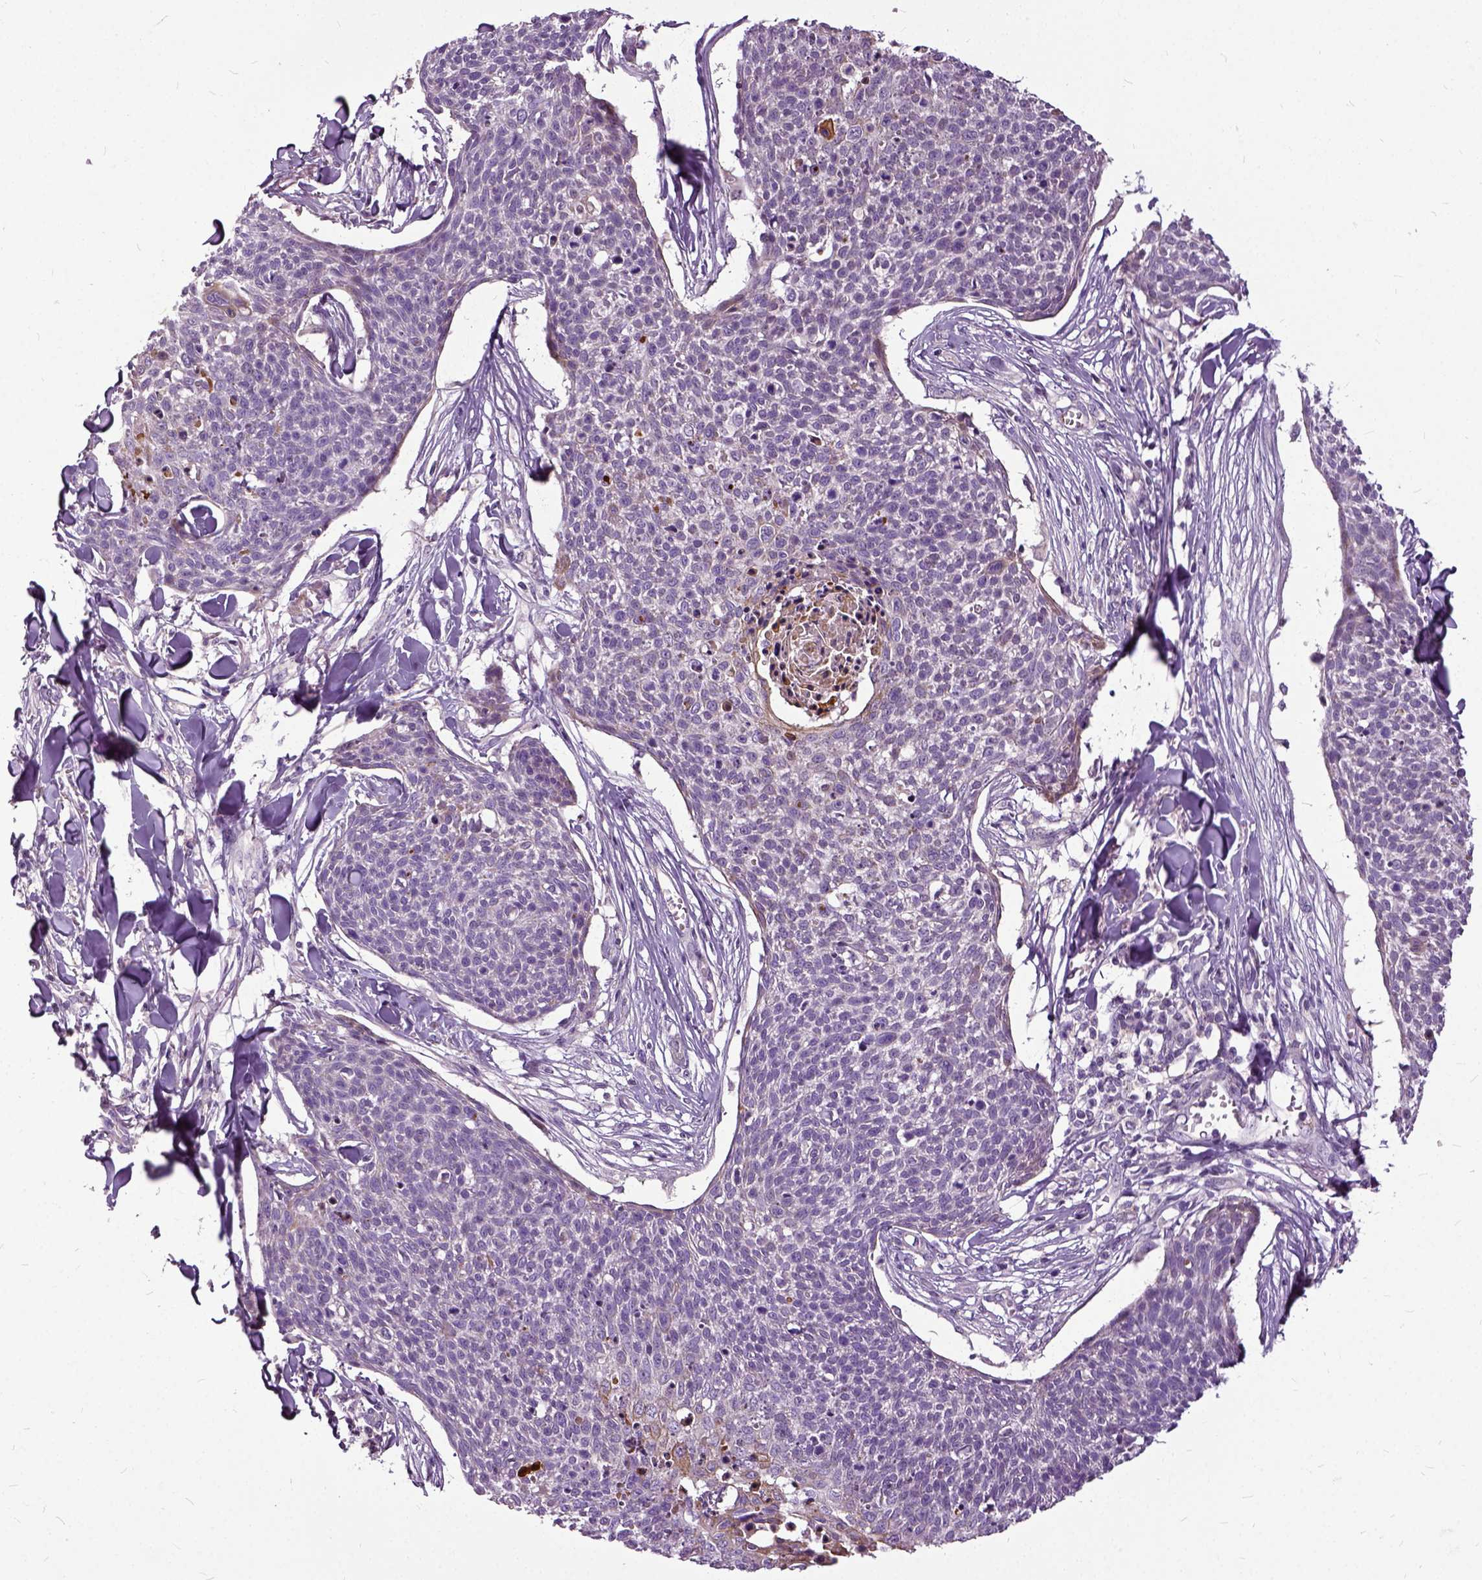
{"staining": {"intensity": "negative", "quantity": "none", "location": "none"}, "tissue": "skin cancer", "cell_type": "Tumor cells", "image_type": "cancer", "snomed": [{"axis": "morphology", "description": "Squamous cell carcinoma, NOS"}, {"axis": "topography", "description": "Skin"}, {"axis": "topography", "description": "Vulva"}], "caption": "There is no significant staining in tumor cells of skin squamous cell carcinoma.", "gene": "ILRUN", "patient": {"sex": "female", "age": 75}}